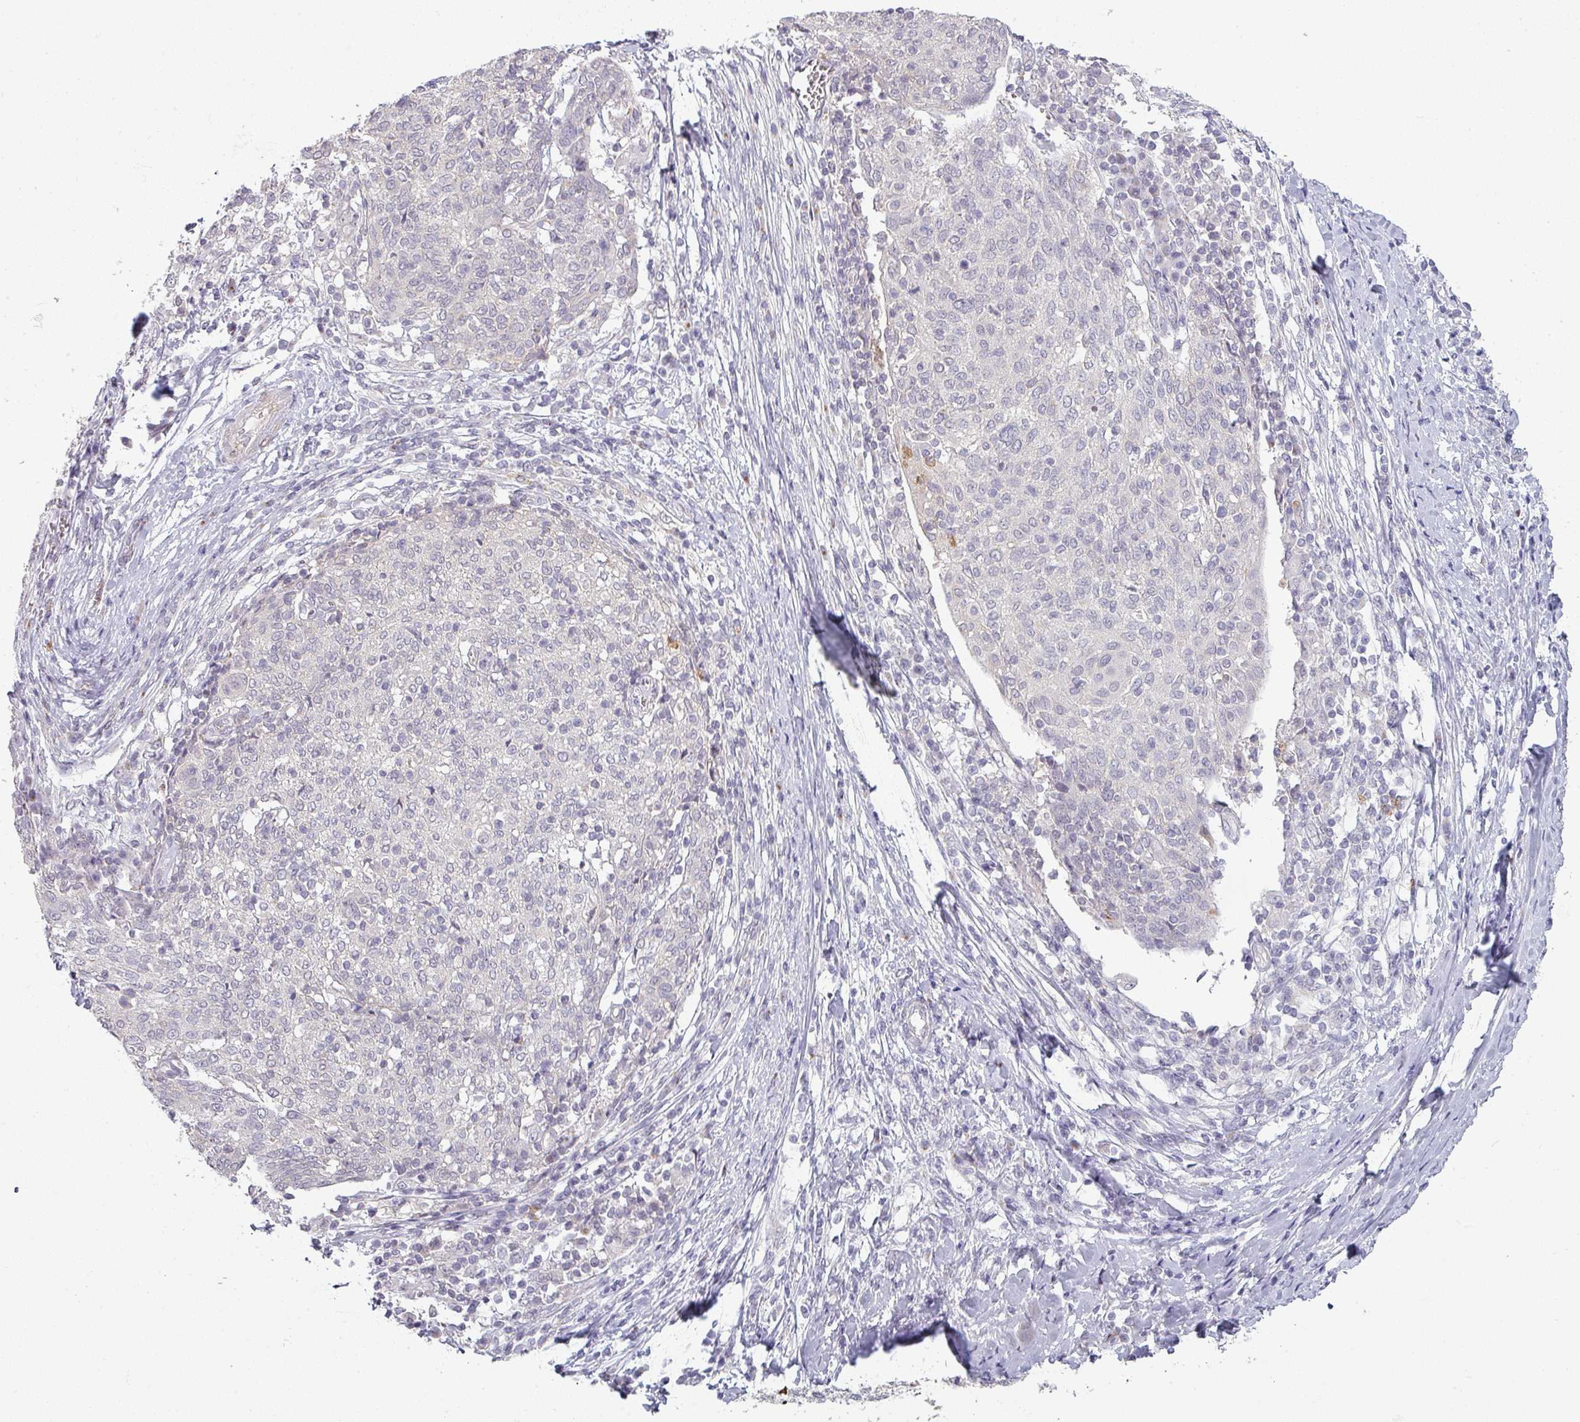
{"staining": {"intensity": "negative", "quantity": "none", "location": "none"}, "tissue": "cervical cancer", "cell_type": "Tumor cells", "image_type": "cancer", "snomed": [{"axis": "morphology", "description": "Squamous cell carcinoma, NOS"}, {"axis": "topography", "description": "Cervix"}], "caption": "Tumor cells show no significant positivity in cervical cancer (squamous cell carcinoma).", "gene": "MAGEC3", "patient": {"sex": "female", "age": 52}}